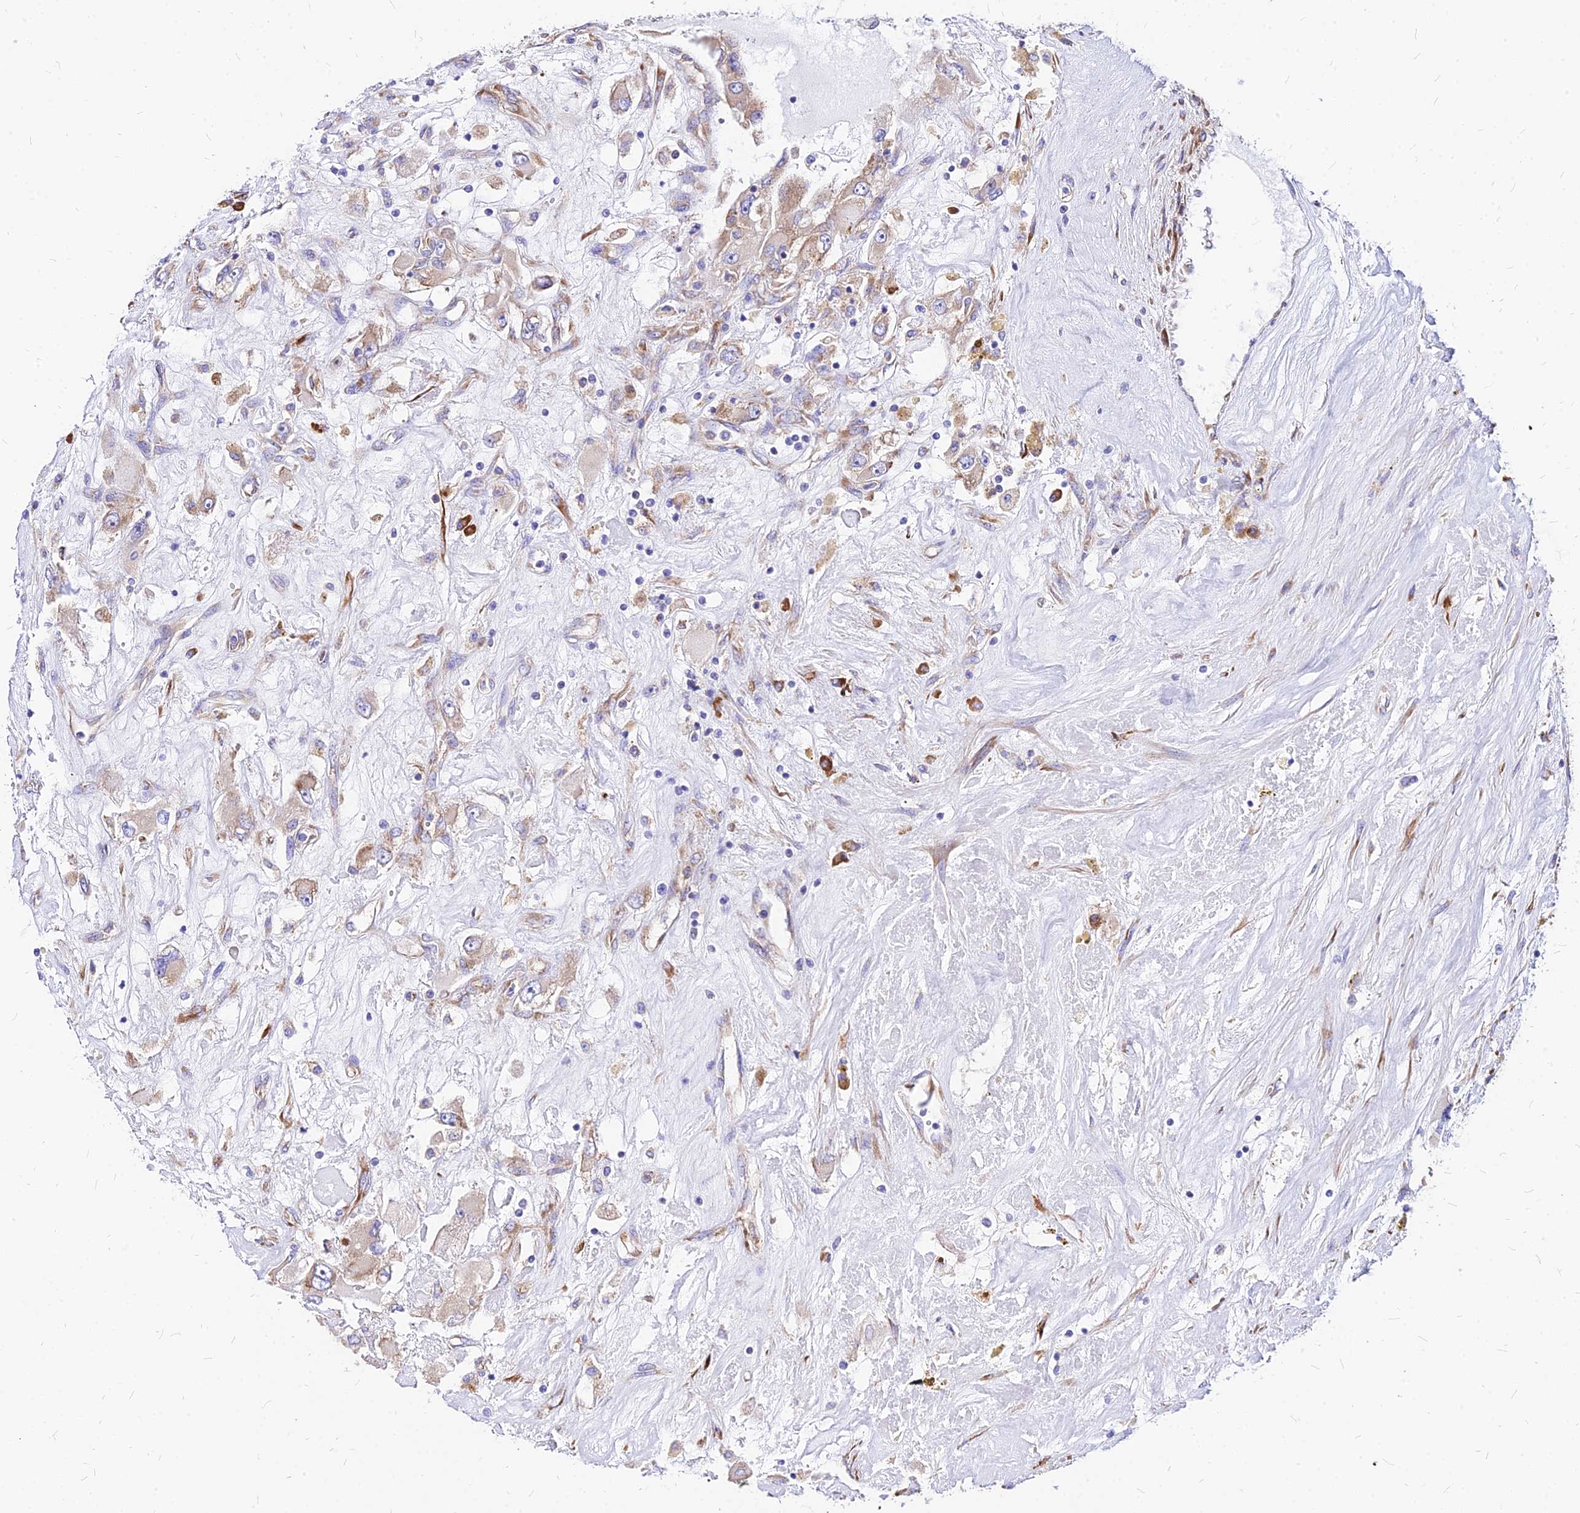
{"staining": {"intensity": "weak", "quantity": "25%-75%", "location": "cytoplasmic/membranous"}, "tissue": "renal cancer", "cell_type": "Tumor cells", "image_type": "cancer", "snomed": [{"axis": "morphology", "description": "Adenocarcinoma, NOS"}, {"axis": "topography", "description": "Kidney"}], "caption": "This micrograph exhibits immunohistochemistry (IHC) staining of human renal cancer (adenocarcinoma), with low weak cytoplasmic/membranous positivity in about 25%-75% of tumor cells.", "gene": "RPL19", "patient": {"sex": "female", "age": 52}}